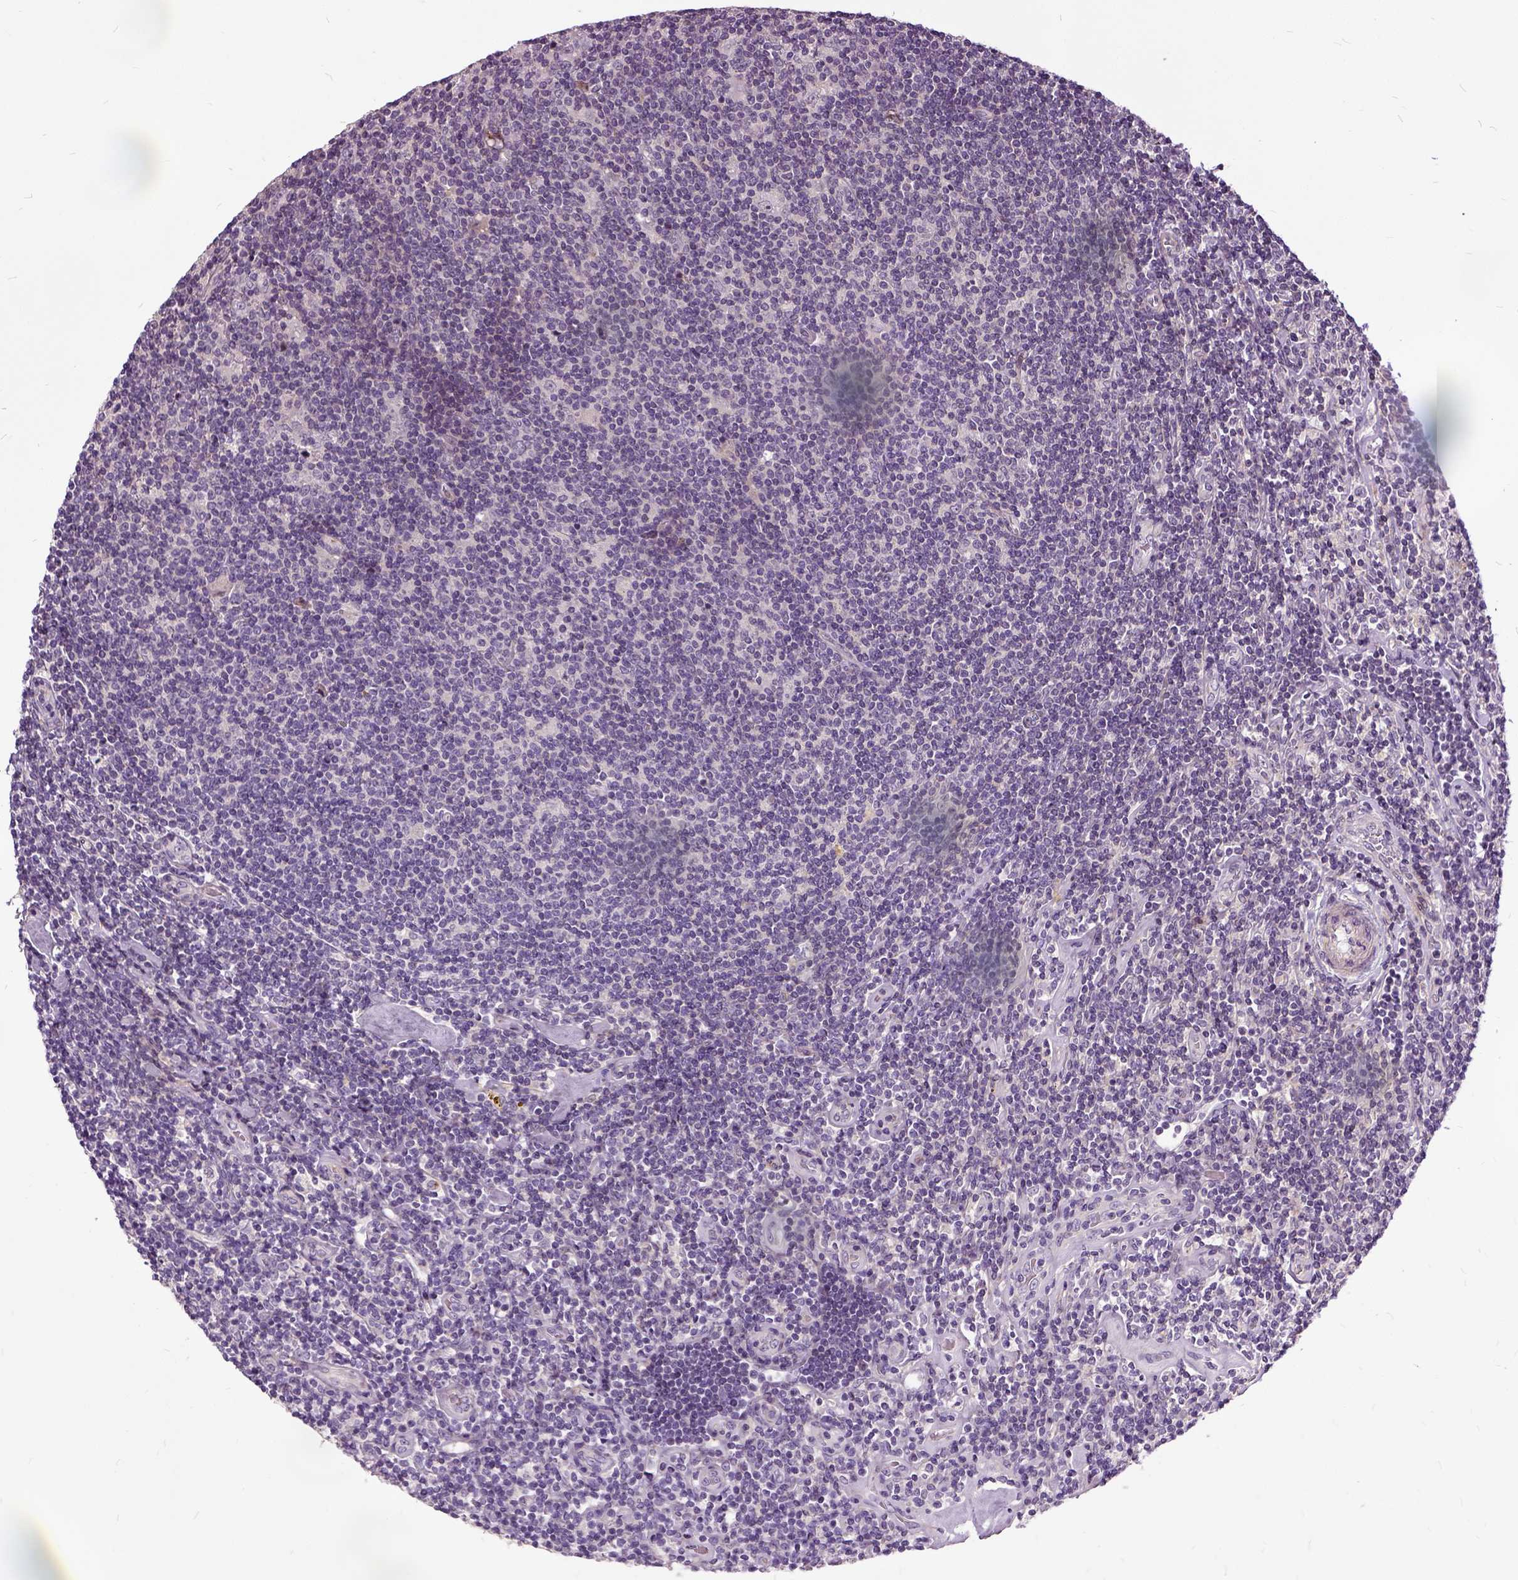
{"staining": {"intensity": "negative", "quantity": "none", "location": "none"}, "tissue": "lymphoma", "cell_type": "Tumor cells", "image_type": "cancer", "snomed": [{"axis": "morphology", "description": "Hodgkin's disease, NOS"}, {"axis": "topography", "description": "Lymph node"}], "caption": "DAB immunohistochemical staining of lymphoma demonstrates no significant expression in tumor cells.", "gene": "ILRUN", "patient": {"sex": "male", "age": 40}}